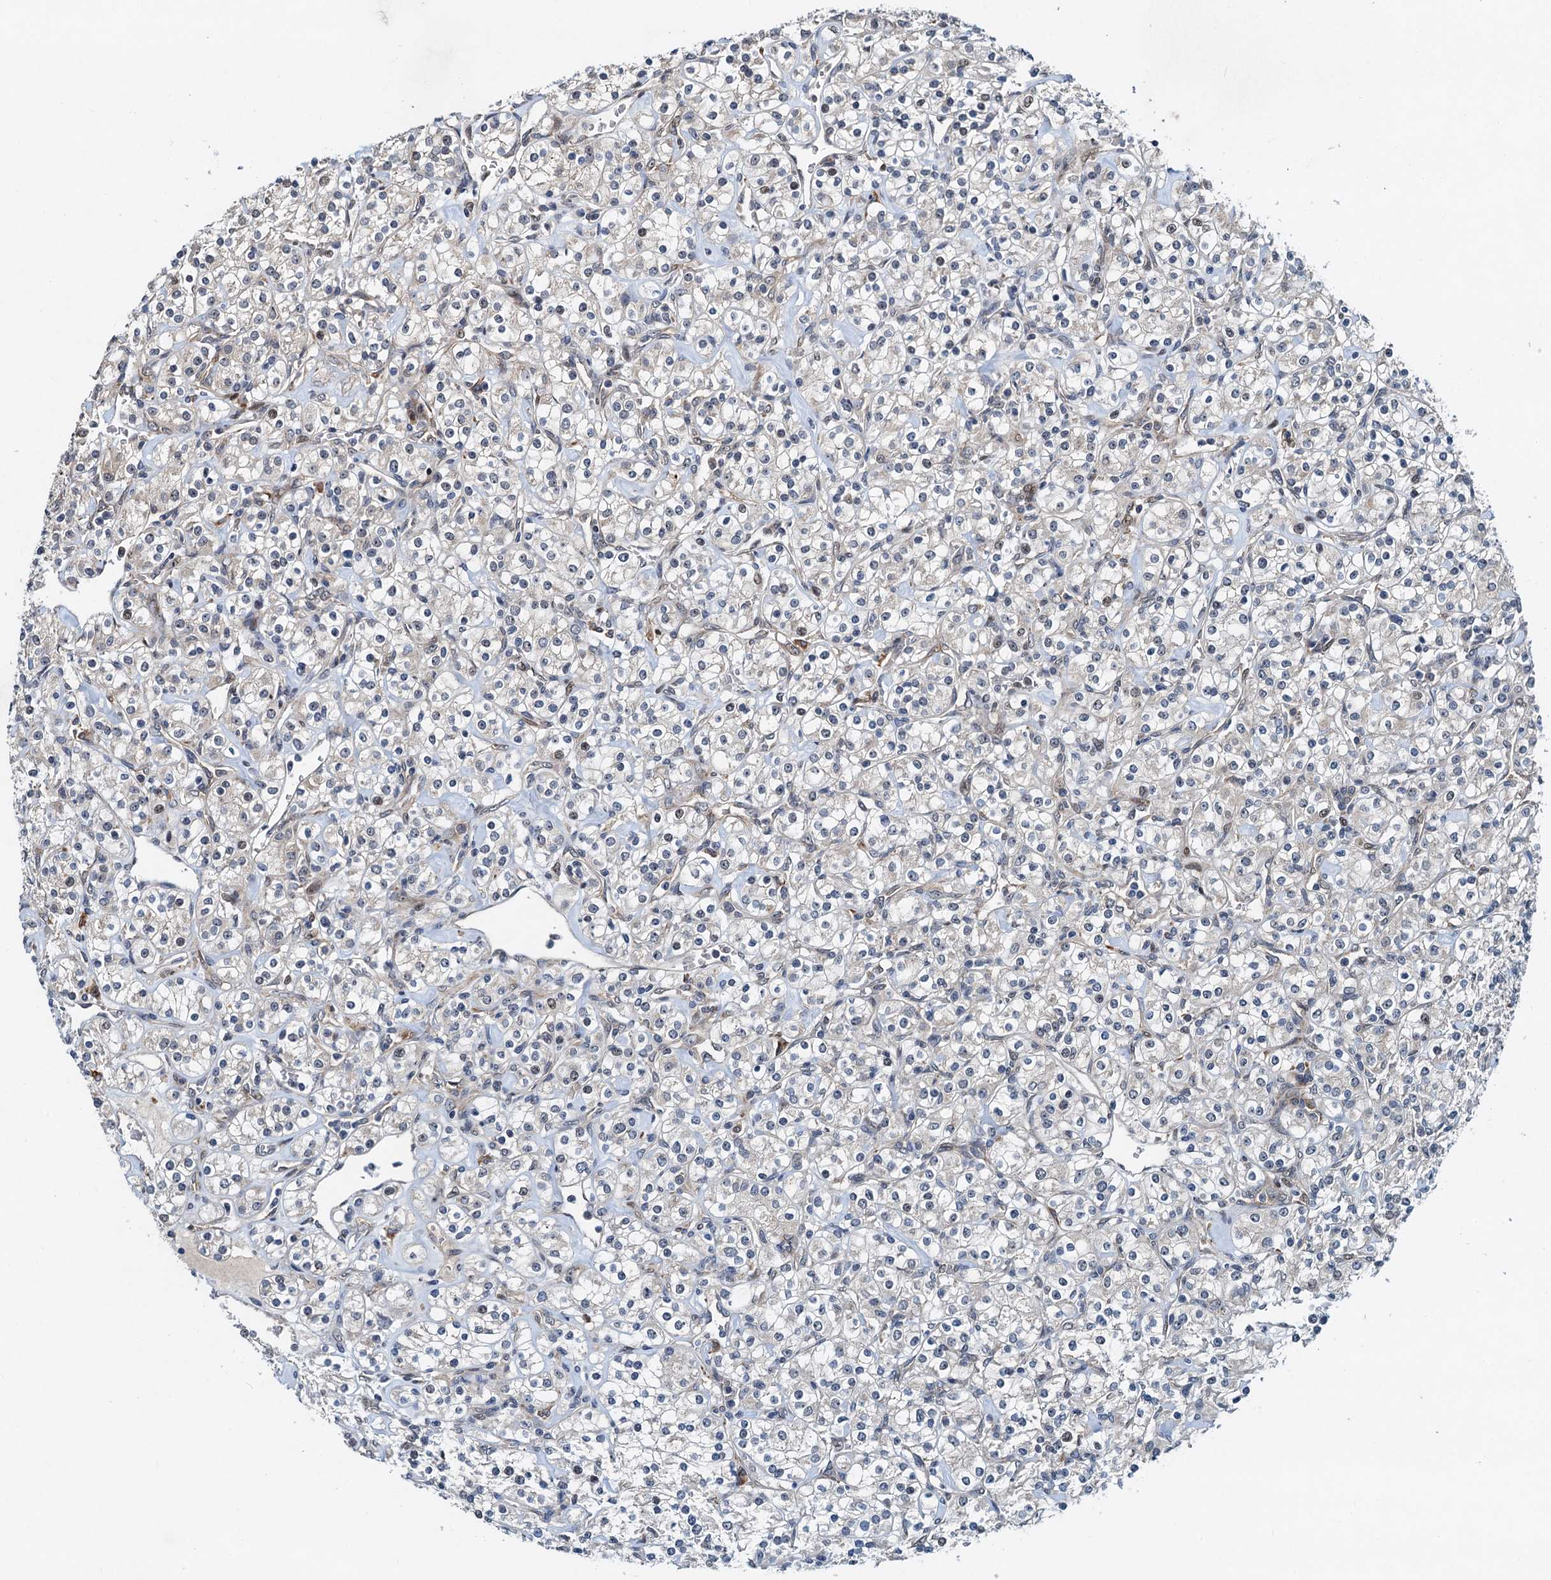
{"staining": {"intensity": "negative", "quantity": "none", "location": "none"}, "tissue": "renal cancer", "cell_type": "Tumor cells", "image_type": "cancer", "snomed": [{"axis": "morphology", "description": "Adenocarcinoma, NOS"}, {"axis": "topography", "description": "Kidney"}], "caption": "Immunohistochemical staining of human renal cancer (adenocarcinoma) shows no significant staining in tumor cells.", "gene": "DNAJC21", "patient": {"sex": "male", "age": 77}}